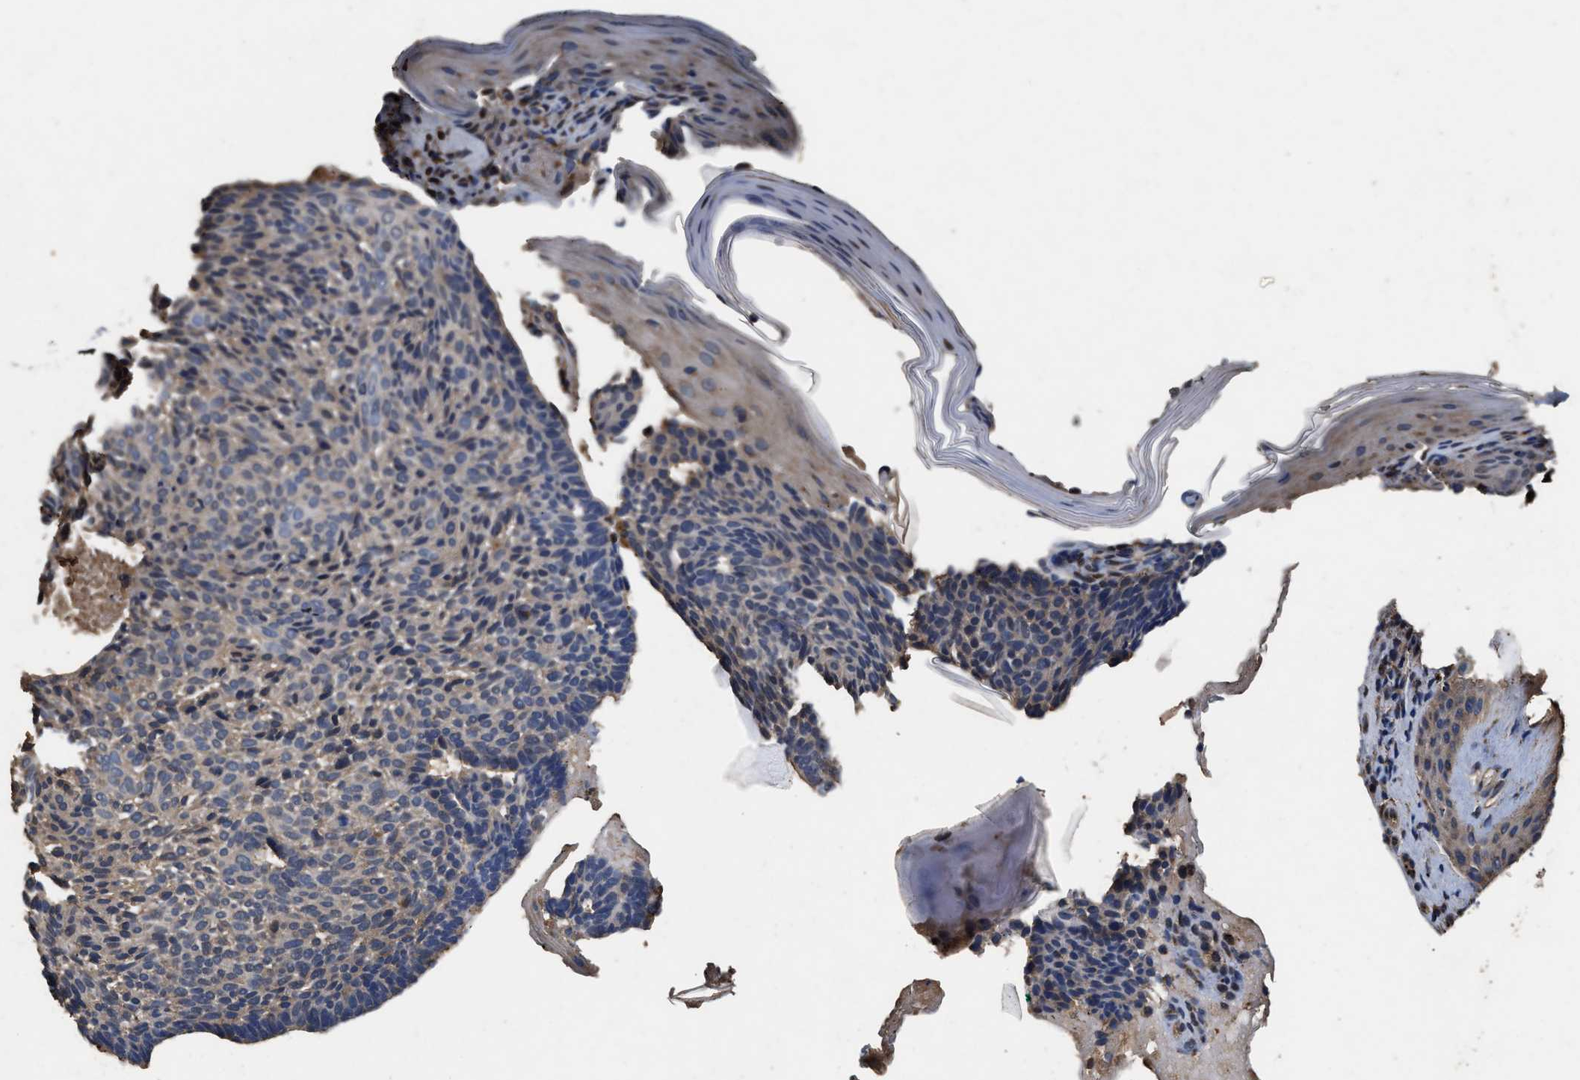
{"staining": {"intensity": "weak", "quantity": "<25%", "location": "cytoplasmic/membranous"}, "tissue": "skin cancer", "cell_type": "Tumor cells", "image_type": "cancer", "snomed": [{"axis": "morphology", "description": "Basal cell carcinoma"}, {"axis": "topography", "description": "Skin"}], "caption": "Tumor cells are negative for protein expression in human skin cancer (basal cell carcinoma).", "gene": "TPST2", "patient": {"sex": "male", "age": 61}}